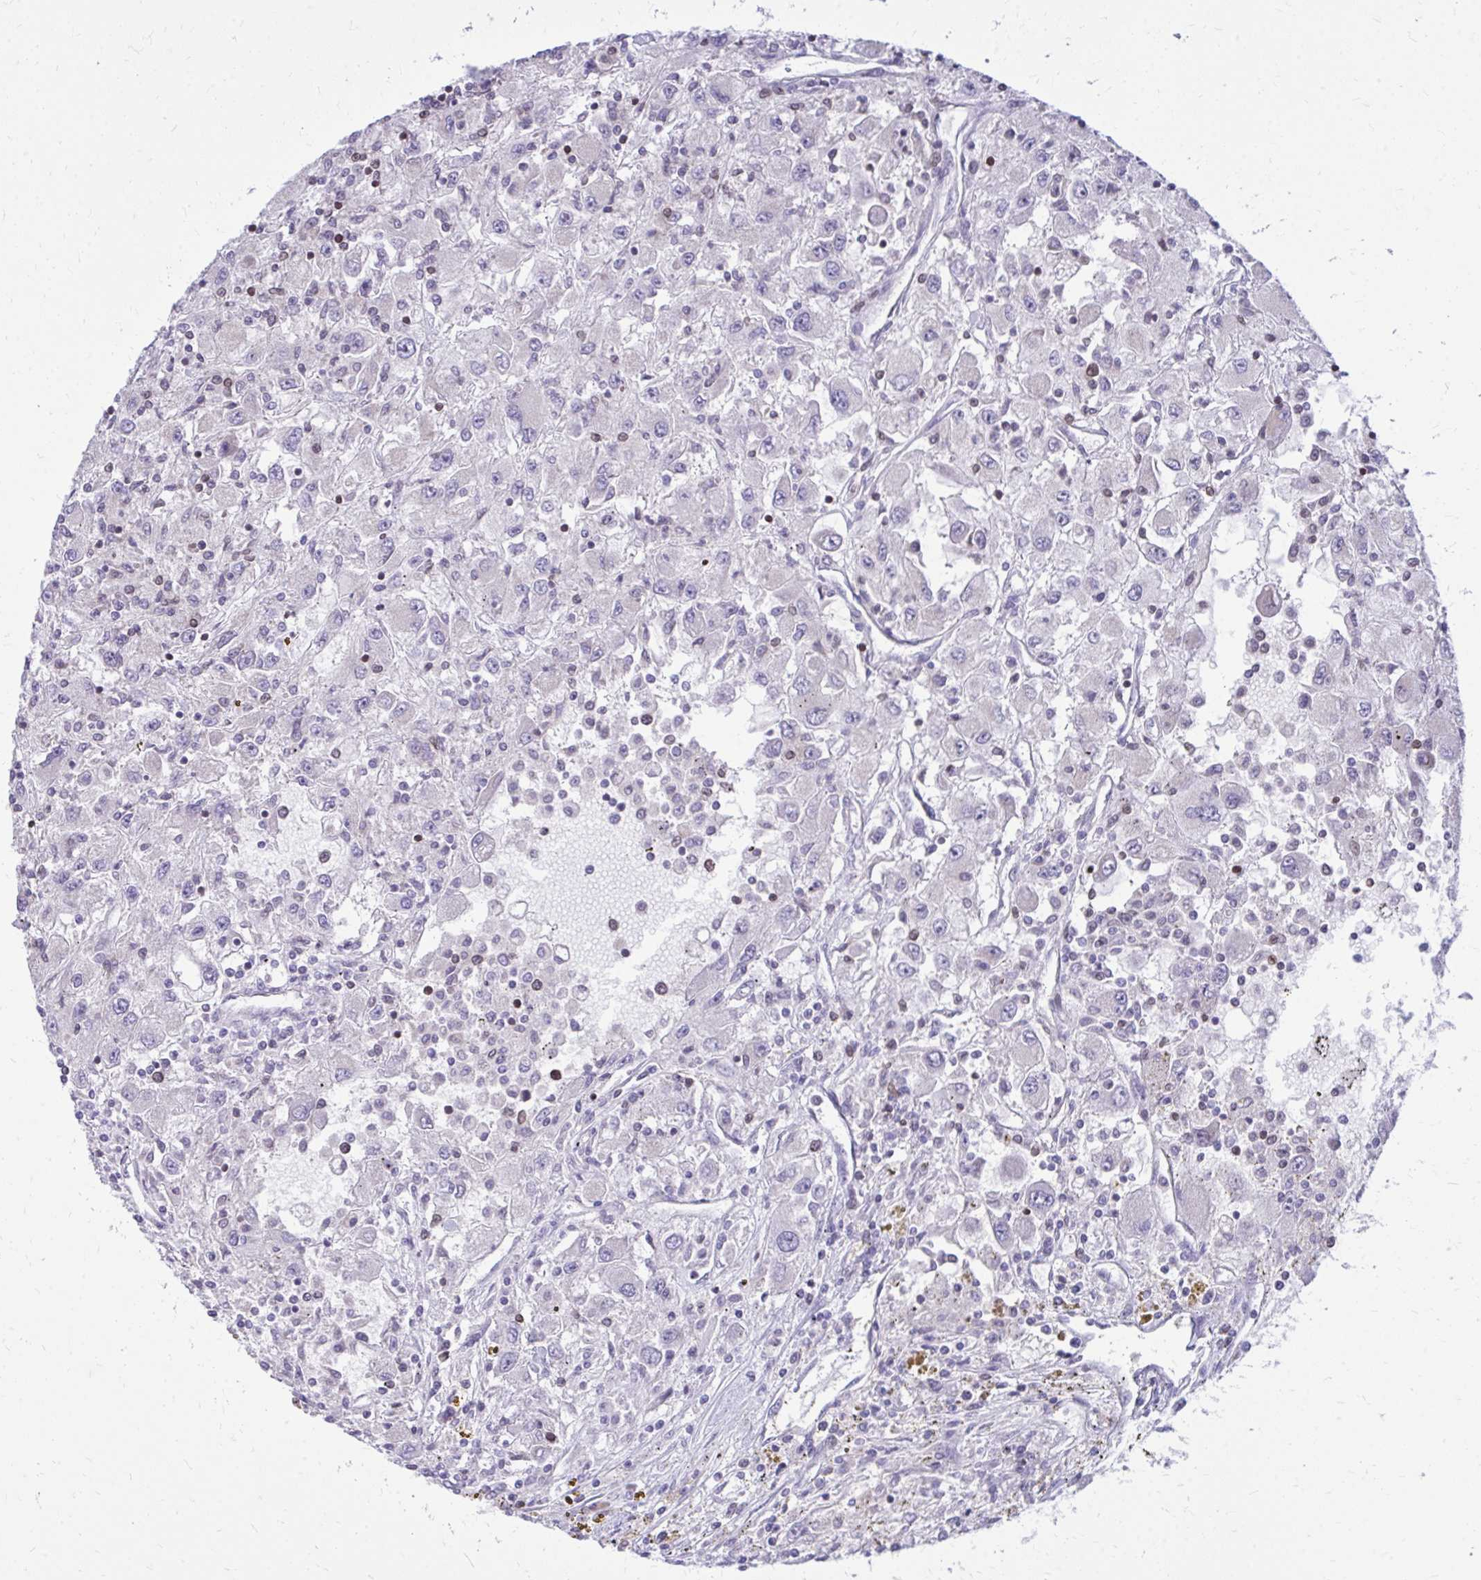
{"staining": {"intensity": "negative", "quantity": "none", "location": "none"}, "tissue": "renal cancer", "cell_type": "Tumor cells", "image_type": "cancer", "snomed": [{"axis": "morphology", "description": "Adenocarcinoma, NOS"}, {"axis": "topography", "description": "Kidney"}], "caption": "Micrograph shows no significant protein expression in tumor cells of renal cancer (adenocarcinoma).", "gene": "RPS6KA2", "patient": {"sex": "female", "age": 67}}